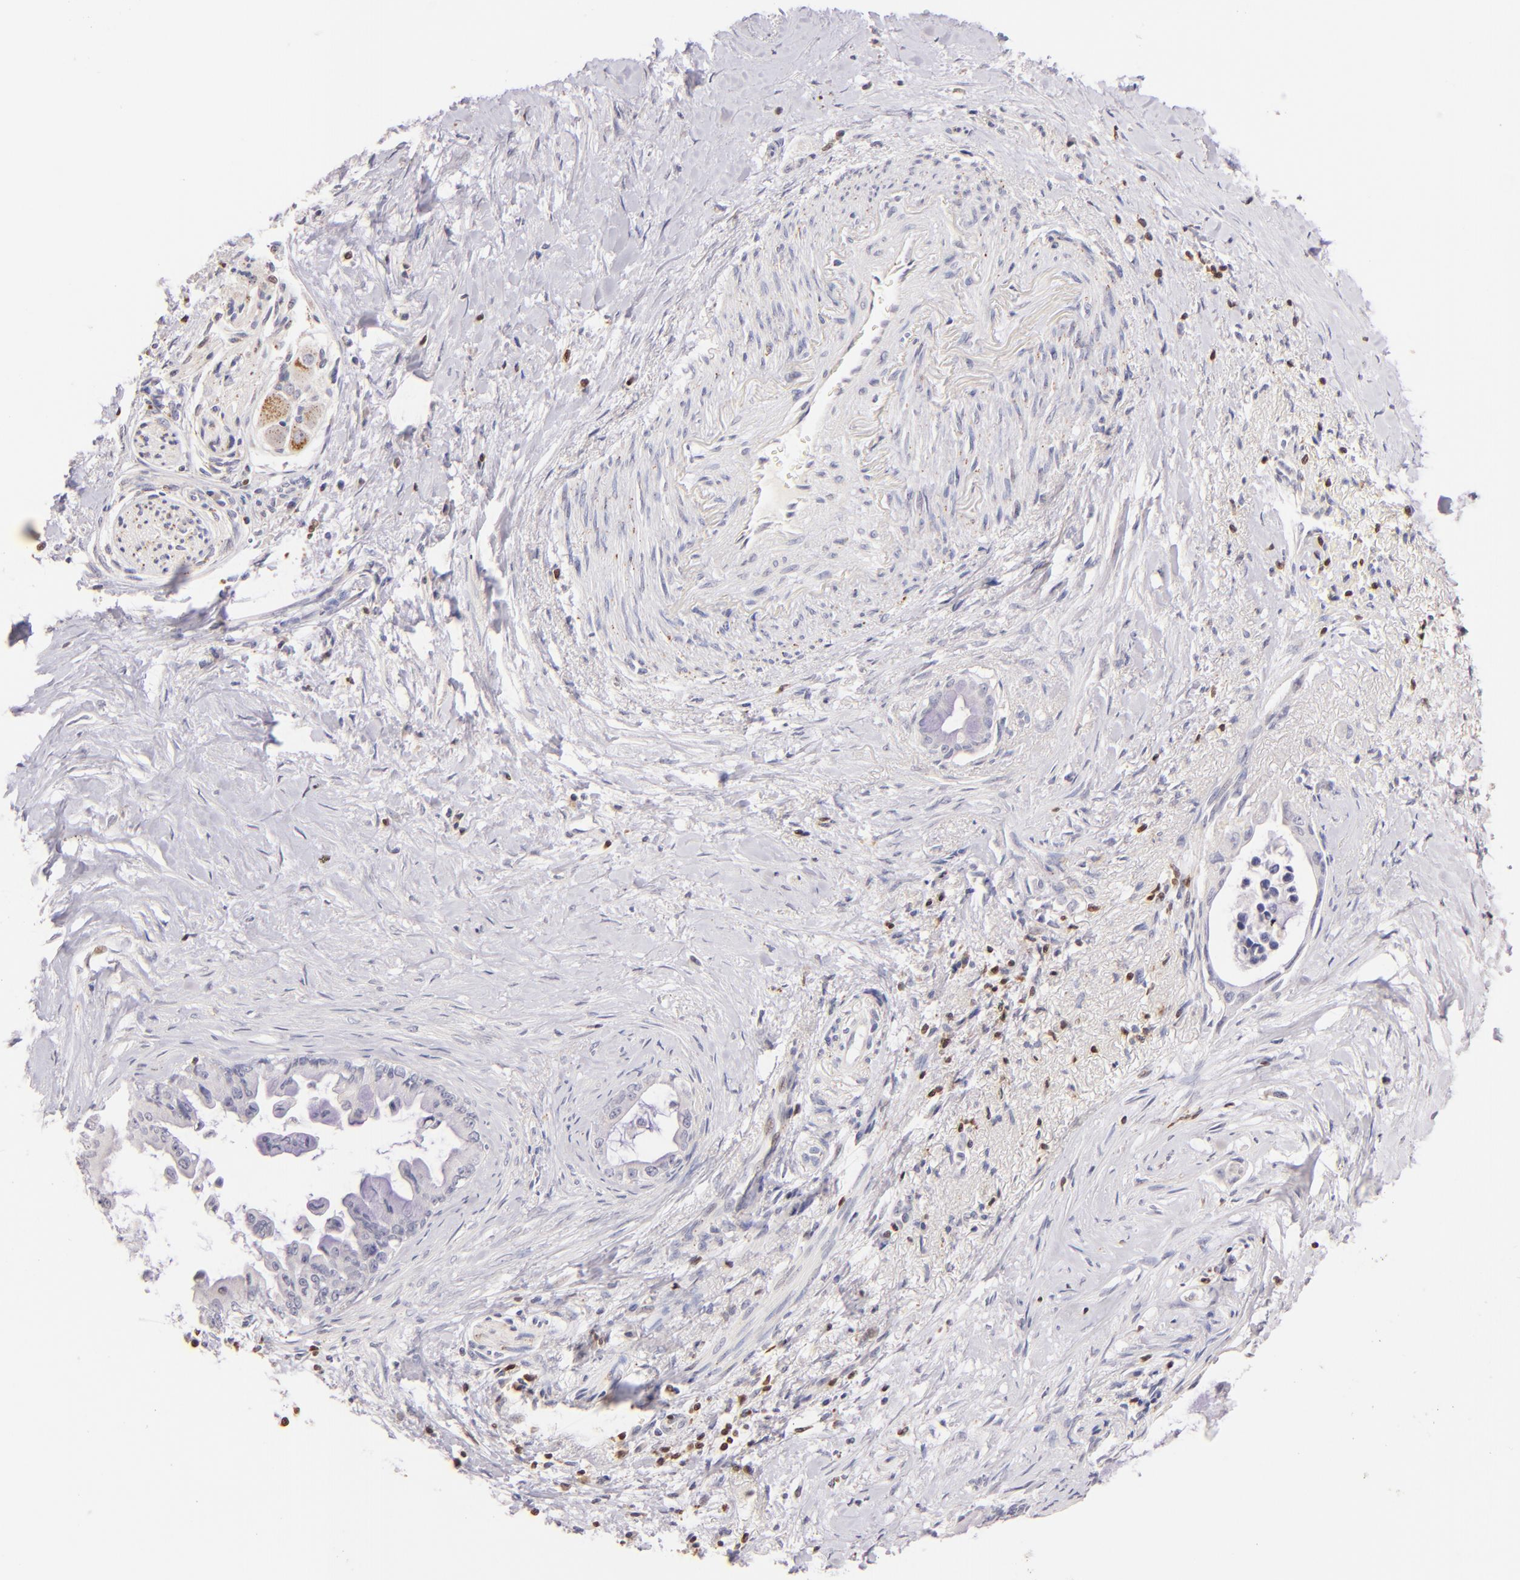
{"staining": {"intensity": "negative", "quantity": "none", "location": "none"}, "tissue": "pancreatic cancer", "cell_type": "Tumor cells", "image_type": "cancer", "snomed": [{"axis": "morphology", "description": "Adenocarcinoma, NOS"}, {"axis": "topography", "description": "Pancreas"}], "caption": "This histopathology image is of pancreatic adenocarcinoma stained with immunohistochemistry to label a protein in brown with the nuclei are counter-stained blue. There is no positivity in tumor cells.", "gene": "ZAP70", "patient": {"sex": "male", "age": 59}}